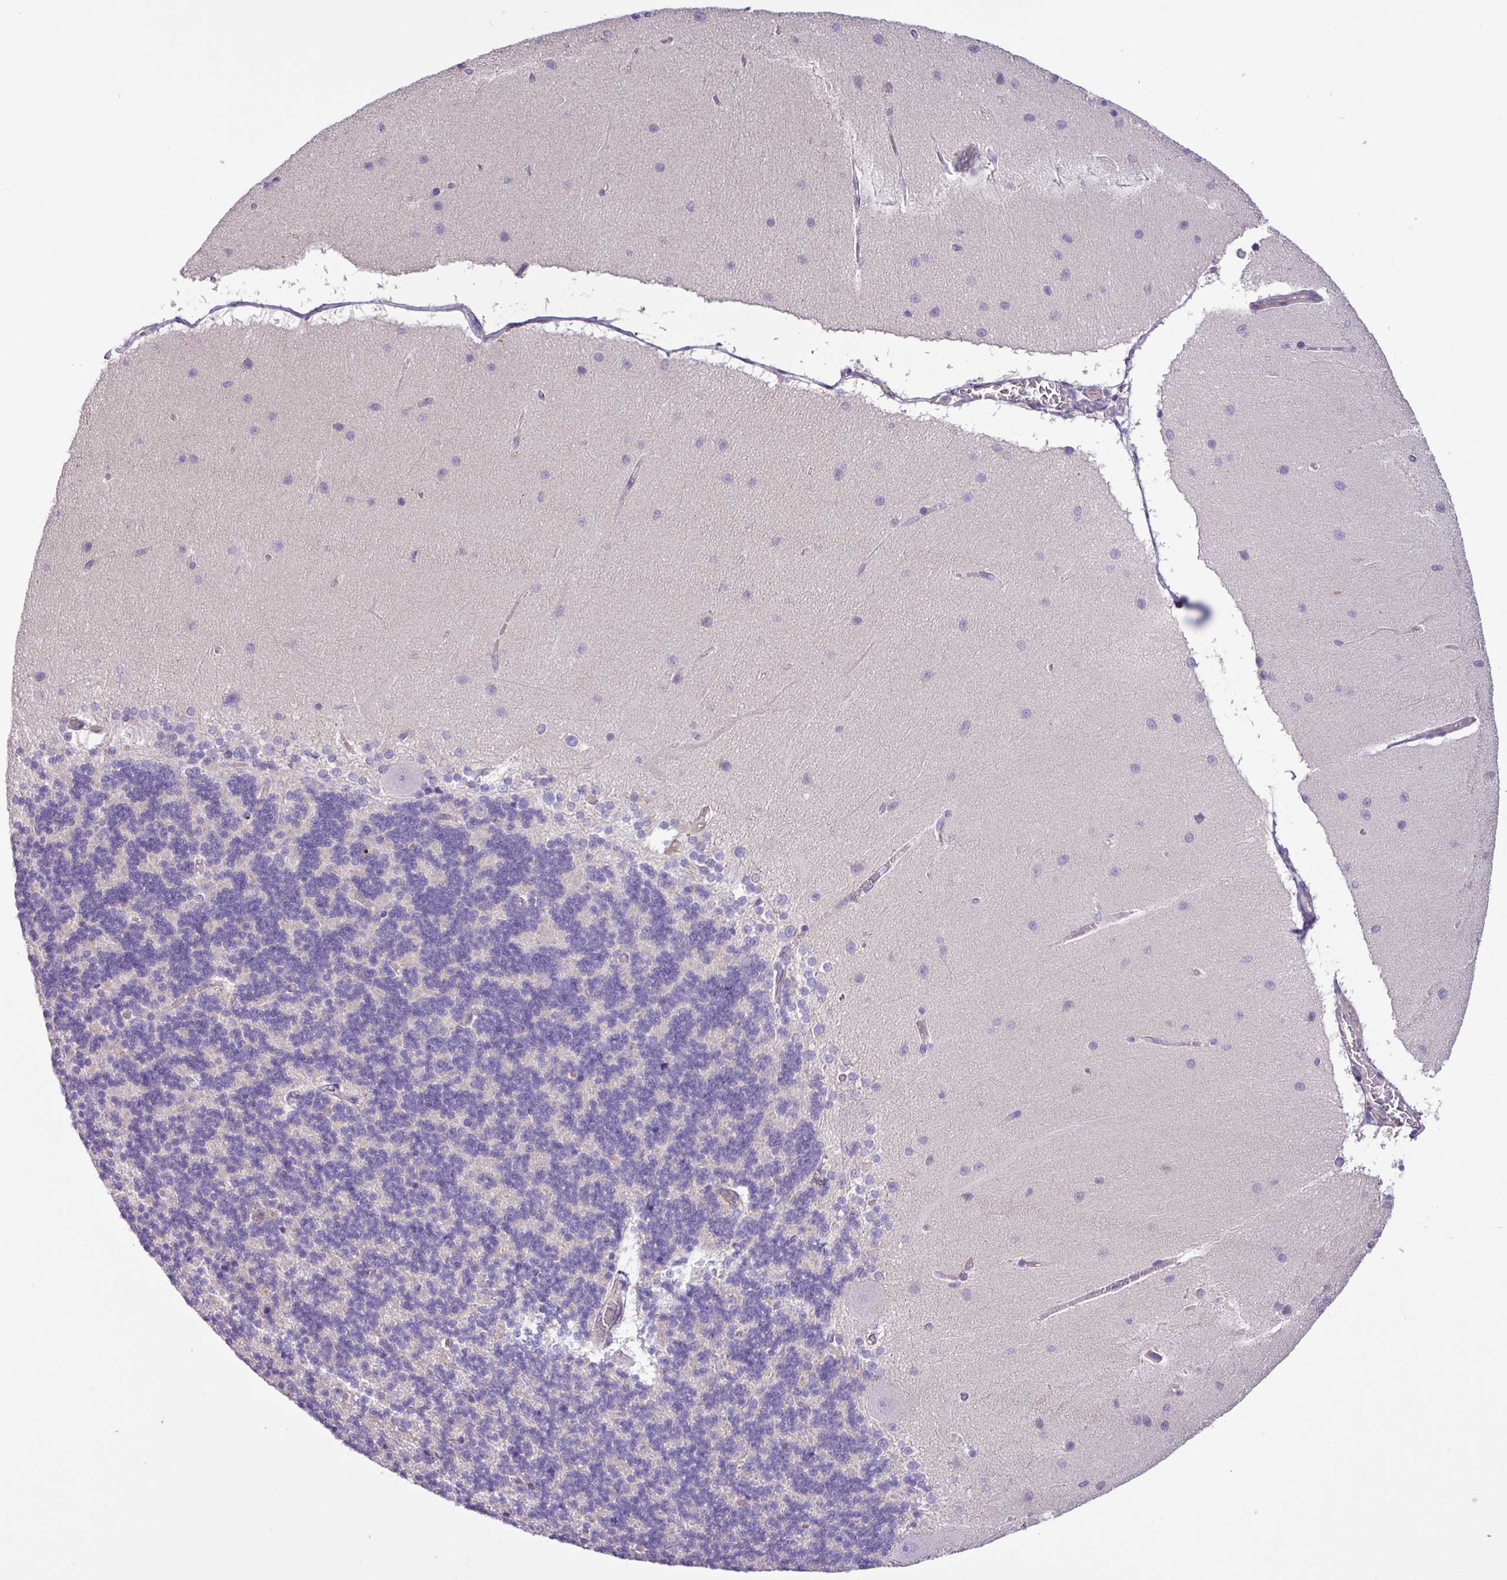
{"staining": {"intensity": "negative", "quantity": "none", "location": "none"}, "tissue": "cerebellum", "cell_type": "Cells in granular layer", "image_type": "normal", "snomed": [{"axis": "morphology", "description": "Normal tissue, NOS"}, {"axis": "topography", "description": "Cerebellum"}], "caption": "This histopathology image is of benign cerebellum stained with immunohistochemistry (IHC) to label a protein in brown with the nuclei are counter-stained blue. There is no staining in cells in granular layer.", "gene": "MRM2", "patient": {"sex": "female", "age": 54}}